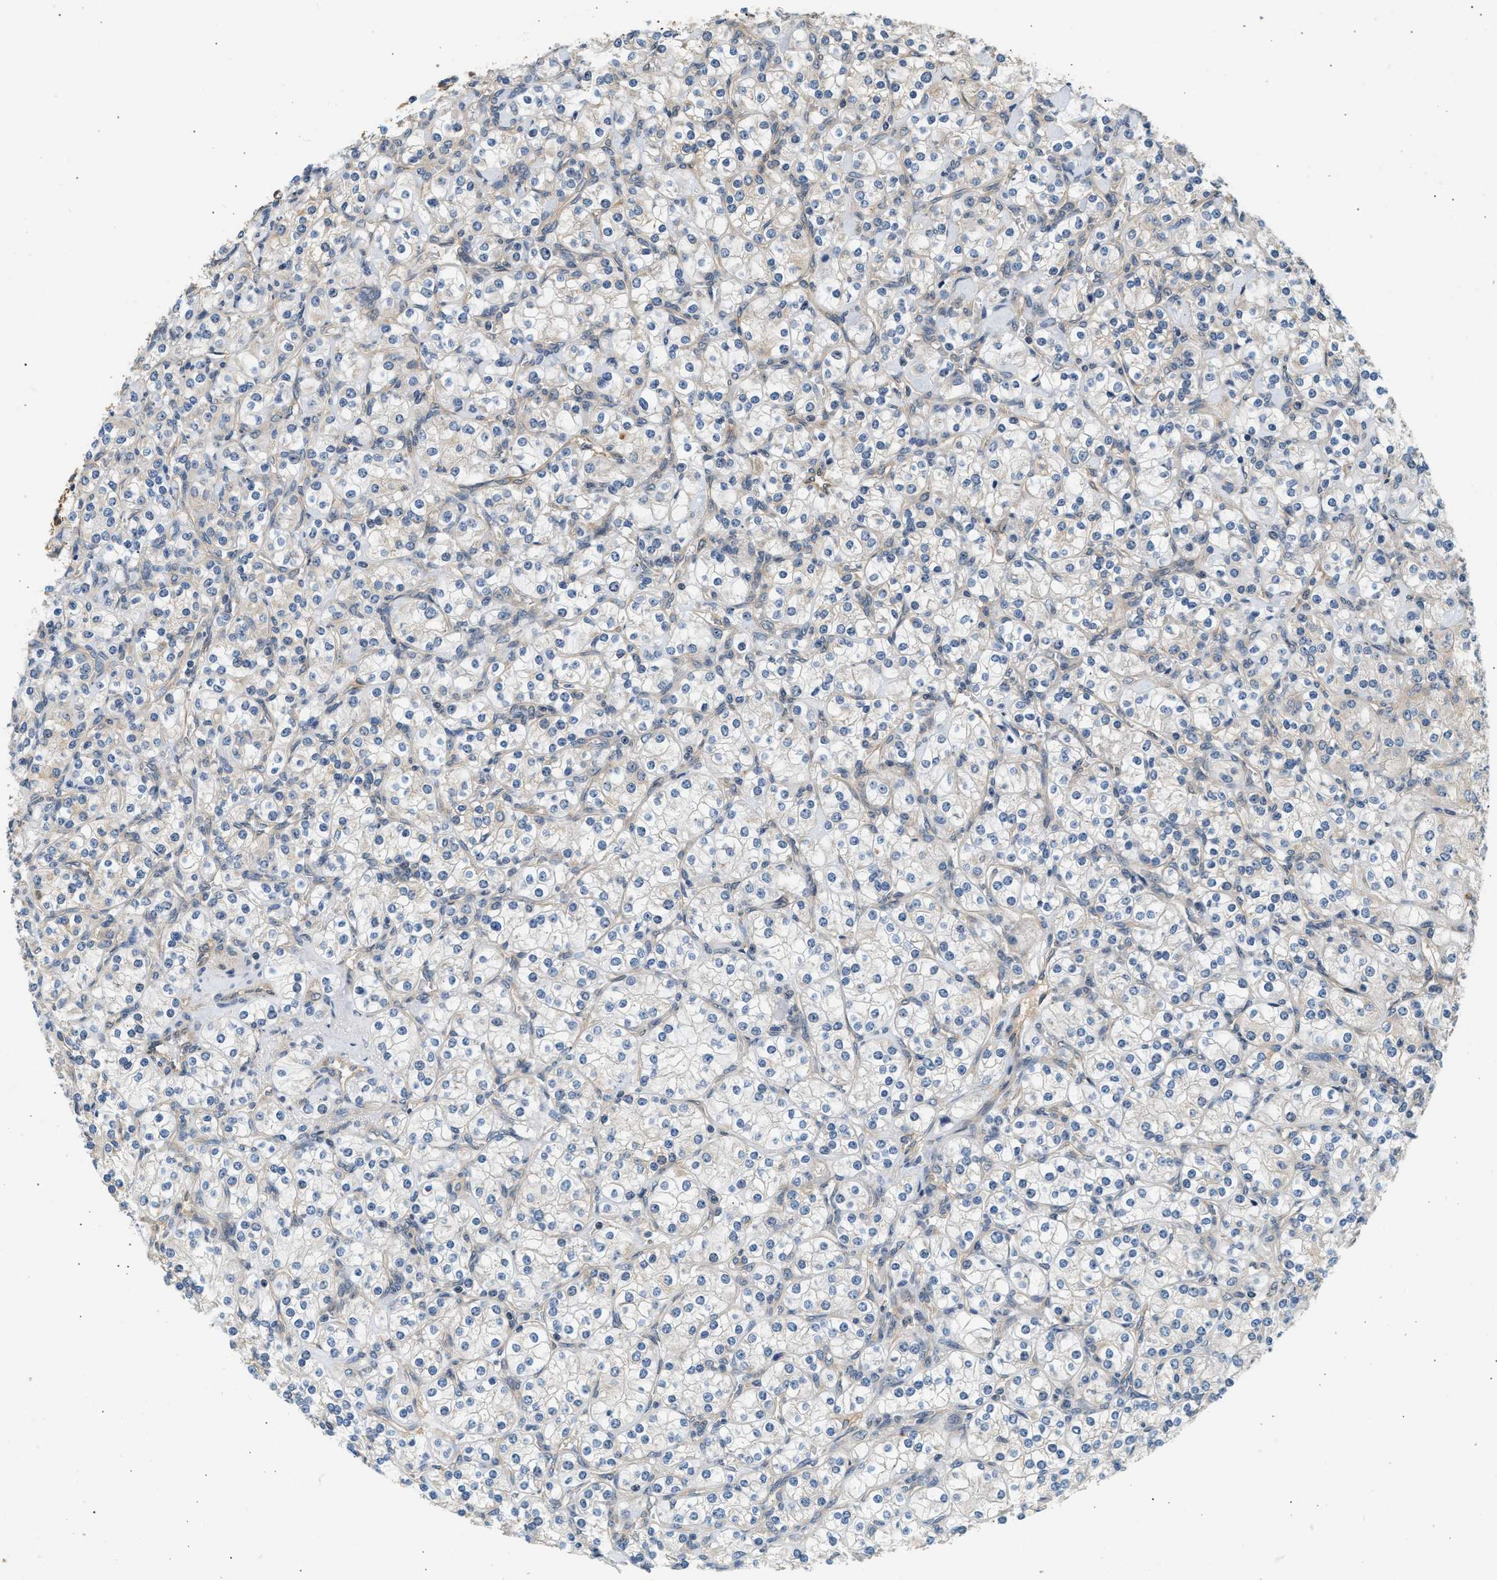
{"staining": {"intensity": "negative", "quantity": "none", "location": "none"}, "tissue": "renal cancer", "cell_type": "Tumor cells", "image_type": "cancer", "snomed": [{"axis": "morphology", "description": "Adenocarcinoma, NOS"}, {"axis": "topography", "description": "Kidney"}], "caption": "Human renal adenocarcinoma stained for a protein using immunohistochemistry (IHC) displays no staining in tumor cells.", "gene": "WDR31", "patient": {"sex": "male", "age": 77}}